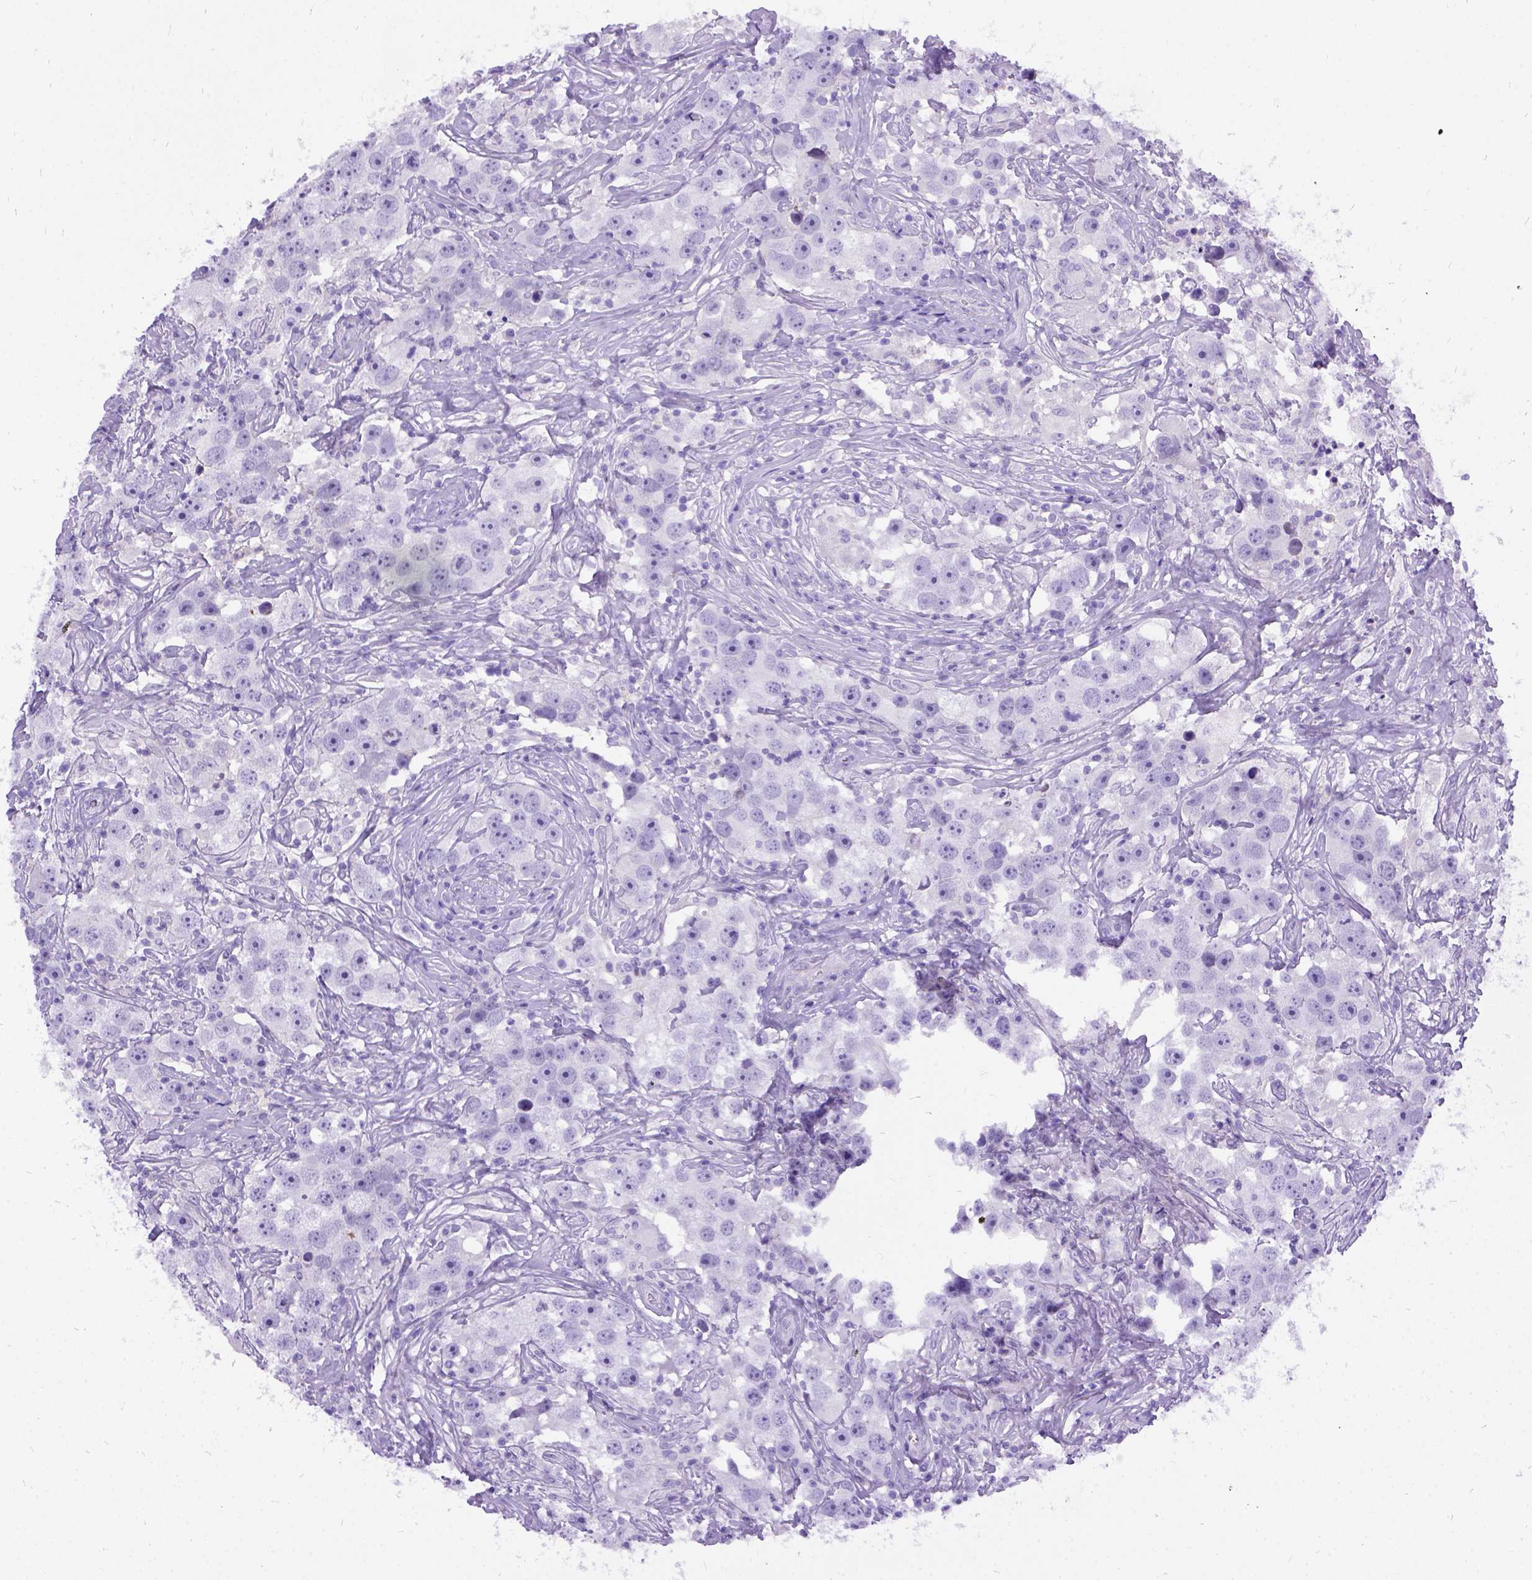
{"staining": {"intensity": "negative", "quantity": "none", "location": "none"}, "tissue": "testis cancer", "cell_type": "Tumor cells", "image_type": "cancer", "snomed": [{"axis": "morphology", "description": "Seminoma, NOS"}, {"axis": "topography", "description": "Testis"}], "caption": "DAB immunohistochemical staining of seminoma (testis) exhibits no significant expression in tumor cells.", "gene": "PRG2", "patient": {"sex": "male", "age": 49}}